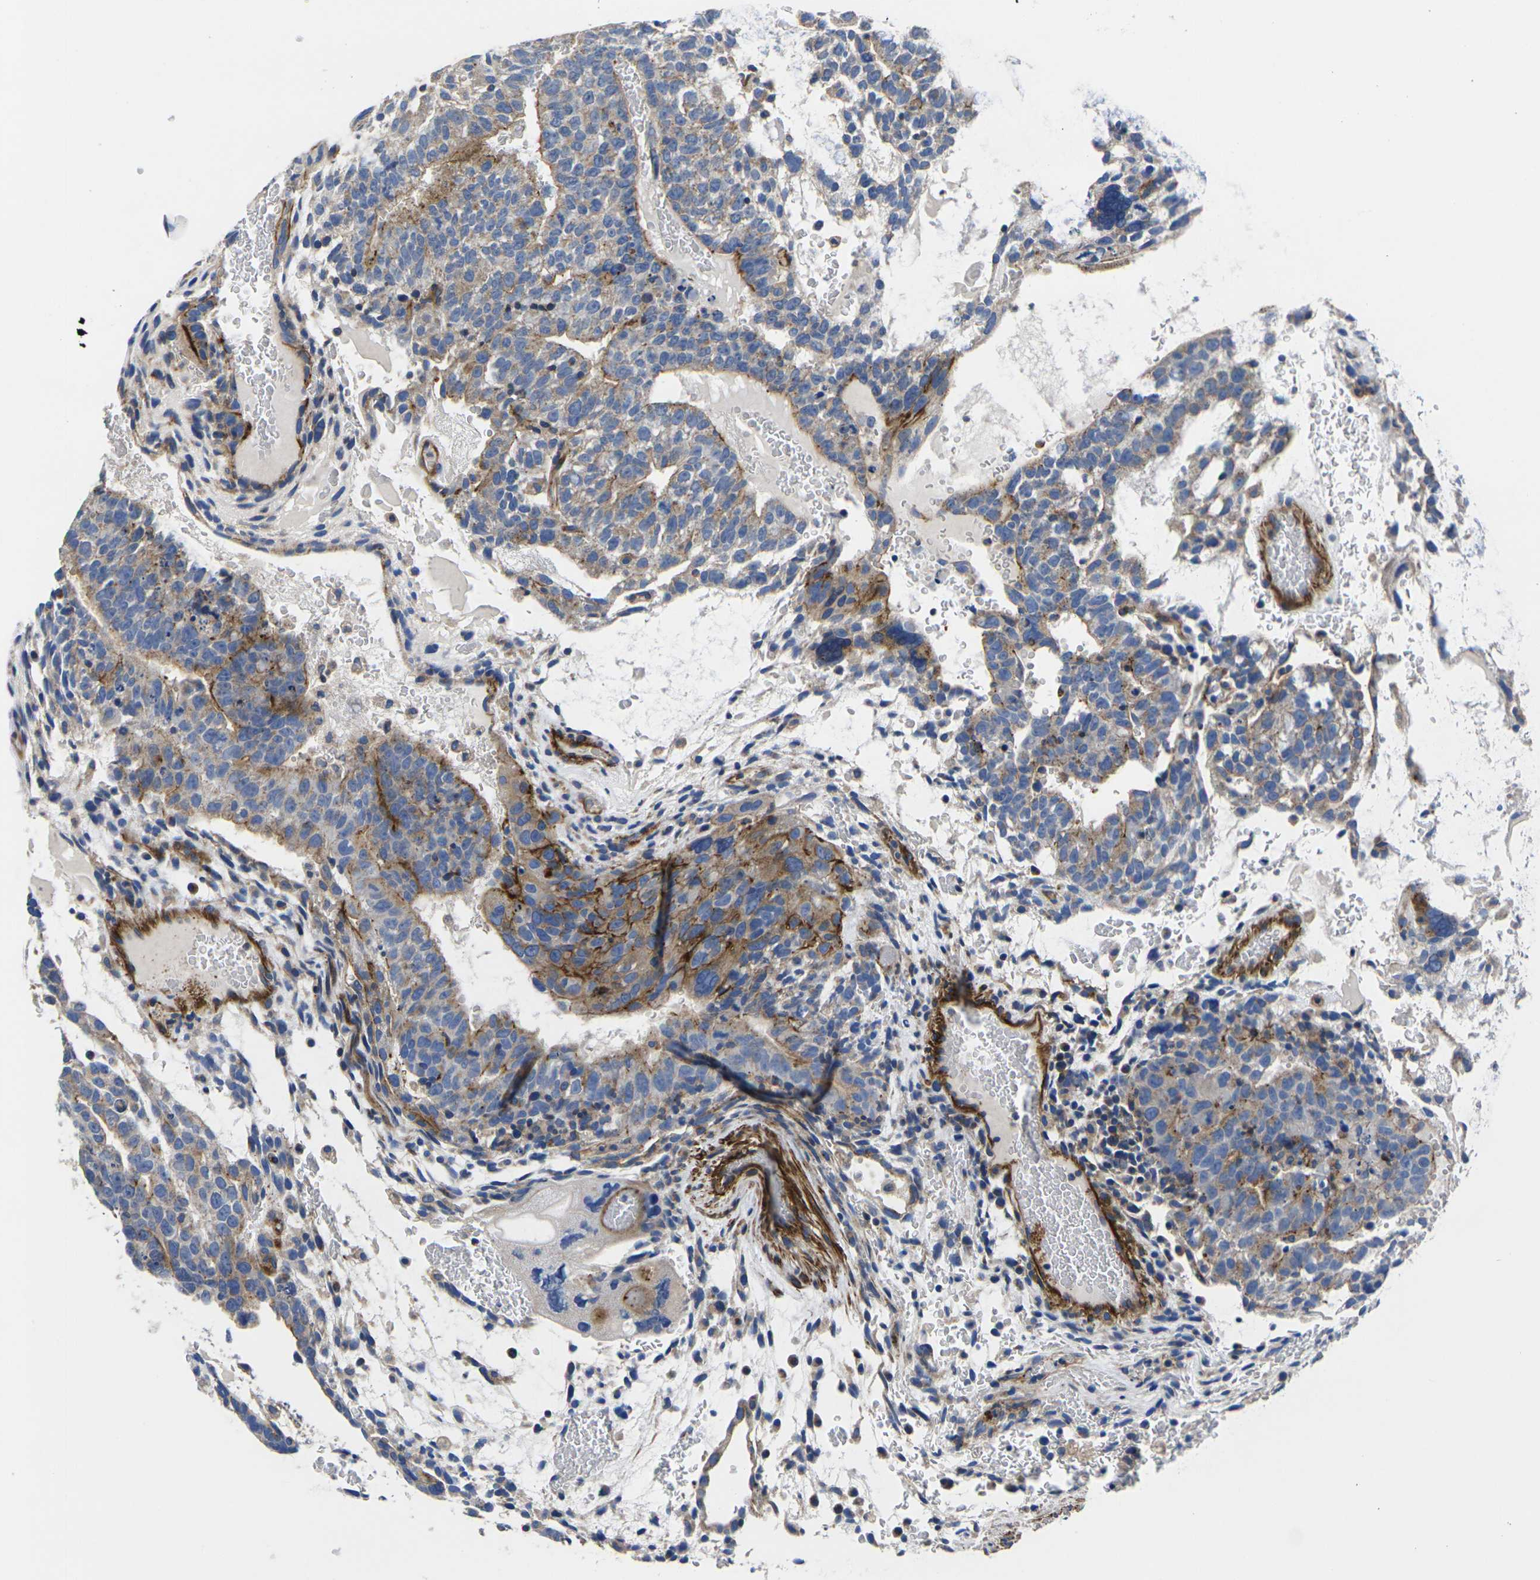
{"staining": {"intensity": "moderate", "quantity": "25%-75%", "location": "cytoplasmic/membranous"}, "tissue": "testis cancer", "cell_type": "Tumor cells", "image_type": "cancer", "snomed": [{"axis": "morphology", "description": "Seminoma, NOS"}, {"axis": "morphology", "description": "Carcinoma, Embryonal, NOS"}, {"axis": "topography", "description": "Testis"}], "caption": "There is medium levels of moderate cytoplasmic/membranous expression in tumor cells of testis cancer (embryonal carcinoma), as demonstrated by immunohistochemical staining (brown color).", "gene": "GPR4", "patient": {"sex": "male", "age": 52}}